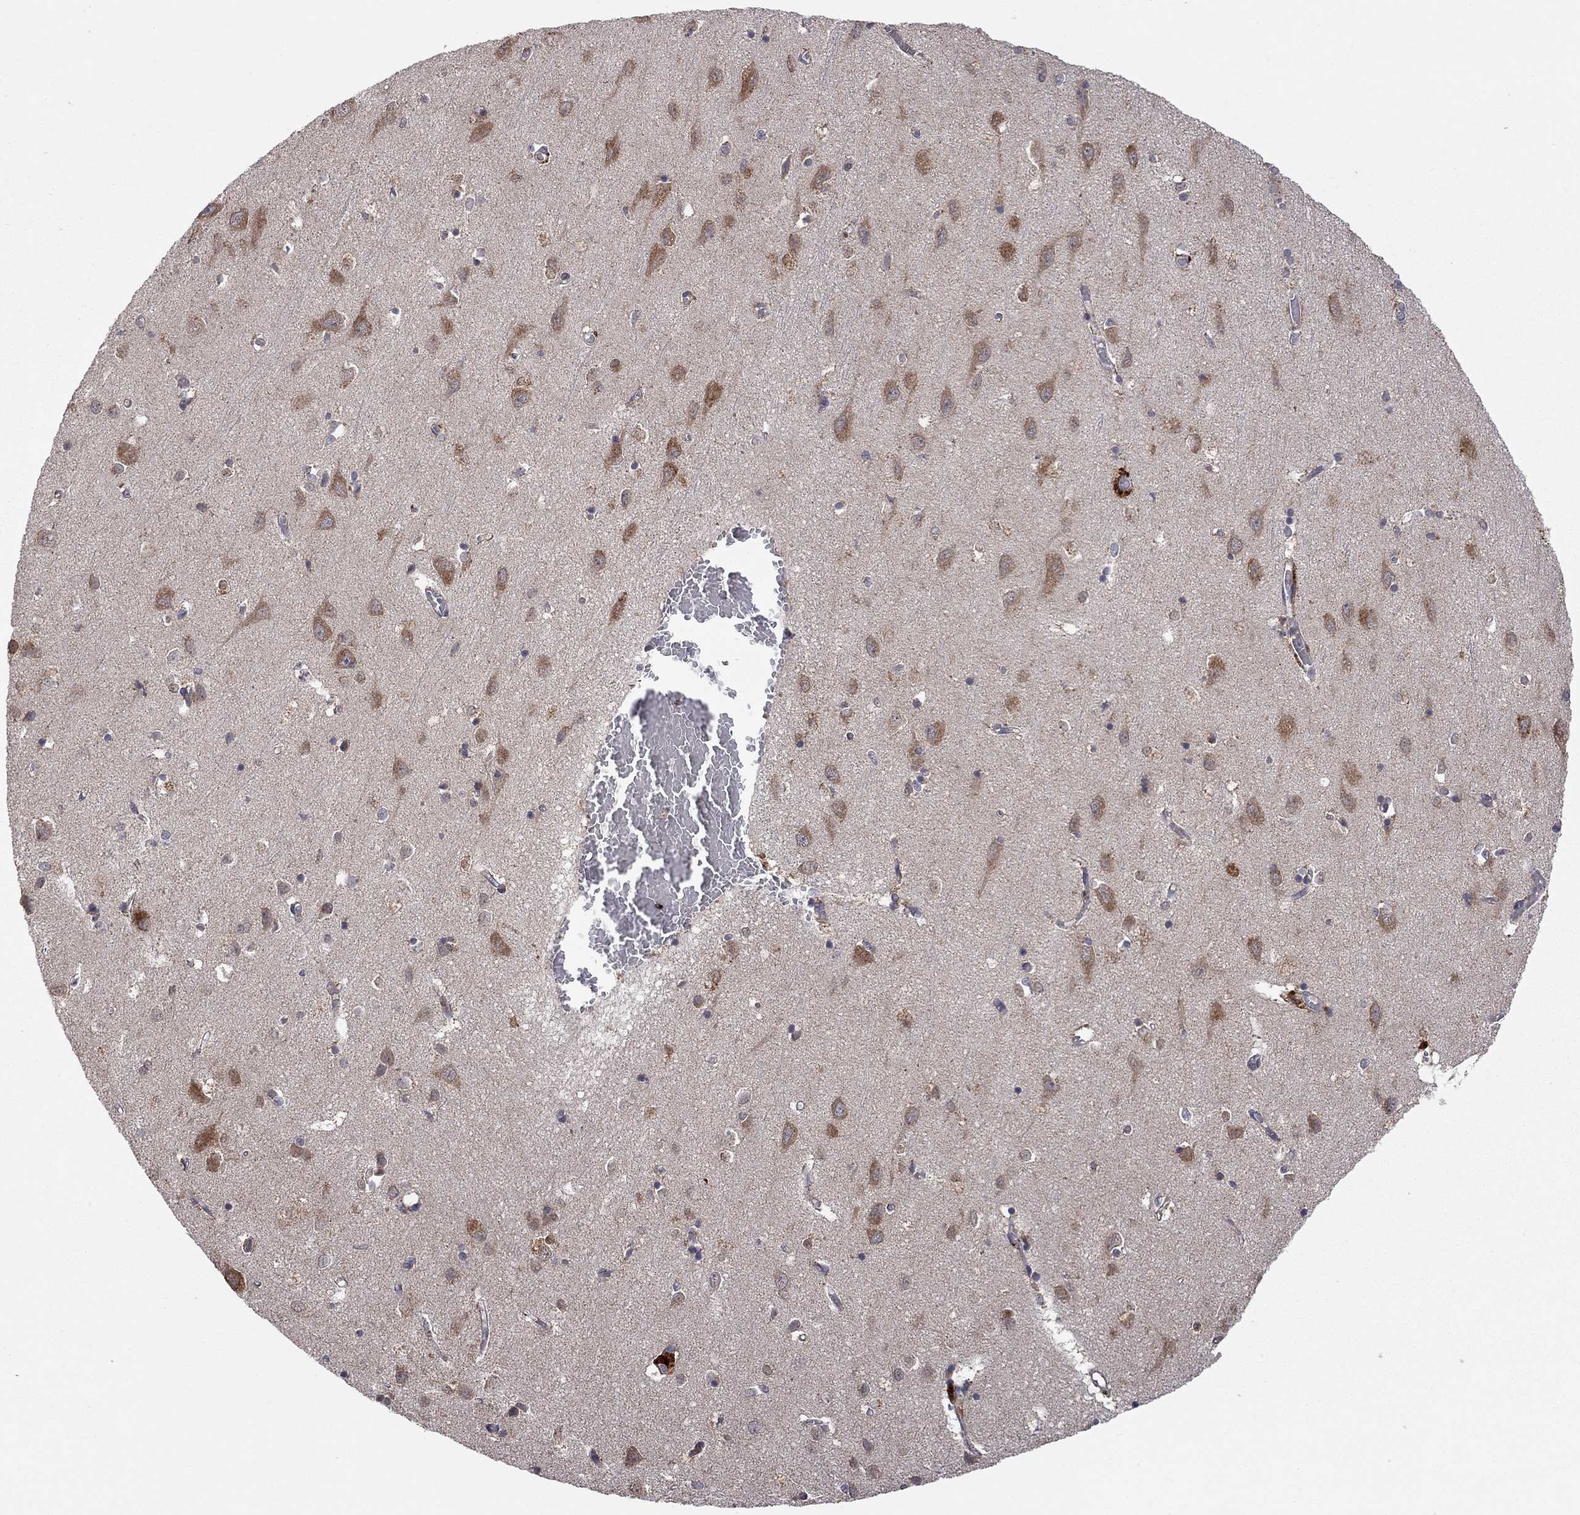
{"staining": {"intensity": "weak", "quantity": "<25%", "location": "cytoplasmic/membranous"}, "tissue": "cerebral cortex", "cell_type": "Endothelial cells", "image_type": "normal", "snomed": [{"axis": "morphology", "description": "Normal tissue, NOS"}, {"axis": "topography", "description": "Cerebral cortex"}], "caption": "Cerebral cortex was stained to show a protein in brown. There is no significant staining in endothelial cells. (Brightfield microscopy of DAB (3,3'-diaminobenzidine) IHC at high magnification).", "gene": "IDS", "patient": {"sex": "male", "age": 70}}